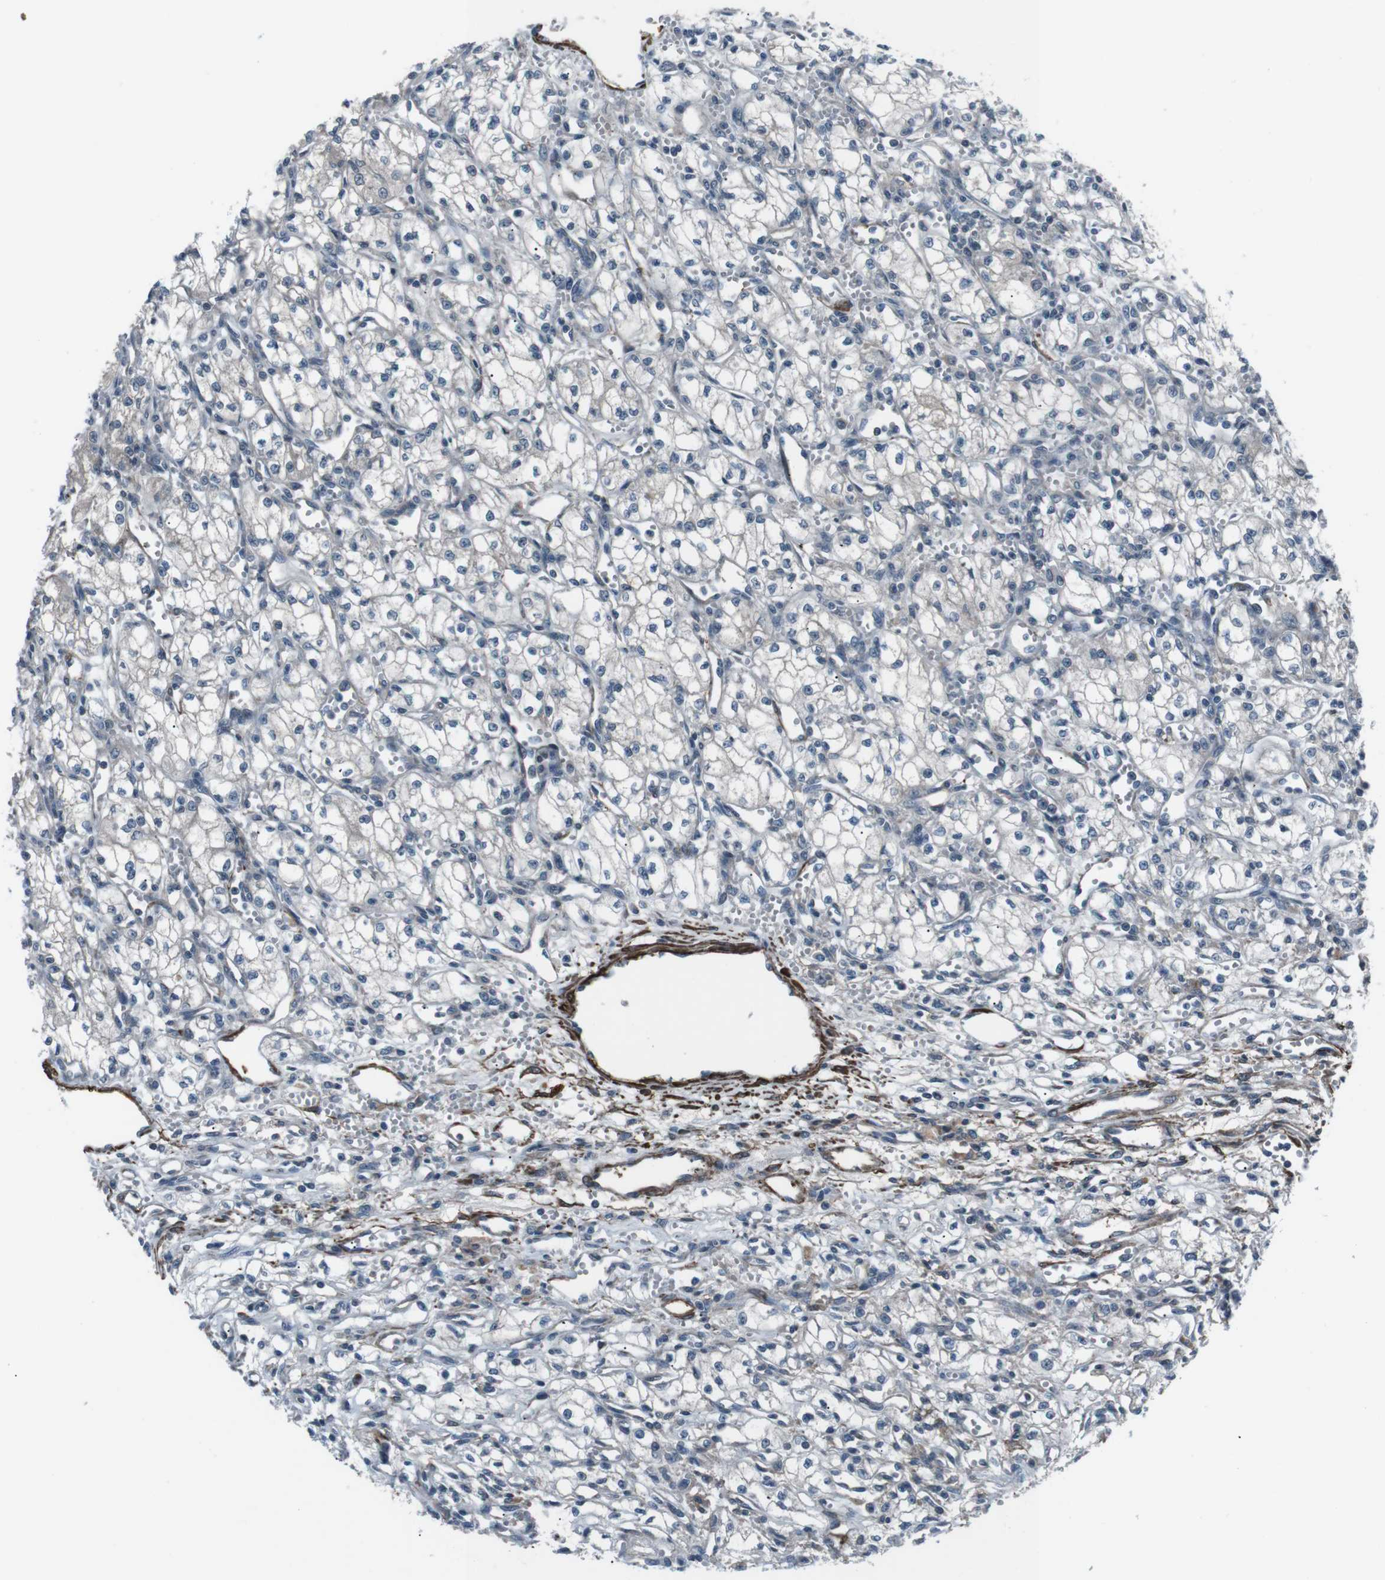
{"staining": {"intensity": "negative", "quantity": "none", "location": "none"}, "tissue": "renal cancer", "cell_type": "Tumor cells", "image_type": "cancer", "snomed": [{"axis": "morphology", "description": "Normal tissue, NOS"}, {"axis": "morphology", "description": "Adenocarcinoma, NOS"}, {"axis": "topography", "description": "Kidney"}], "caption": "This is a micrograph of immunohistochemistry staining of adenocarcinoma (renal), which shows no expression in tumor cells.", "gene": "PDLIM5", "patient": {"sex": "male", "age": 59}}